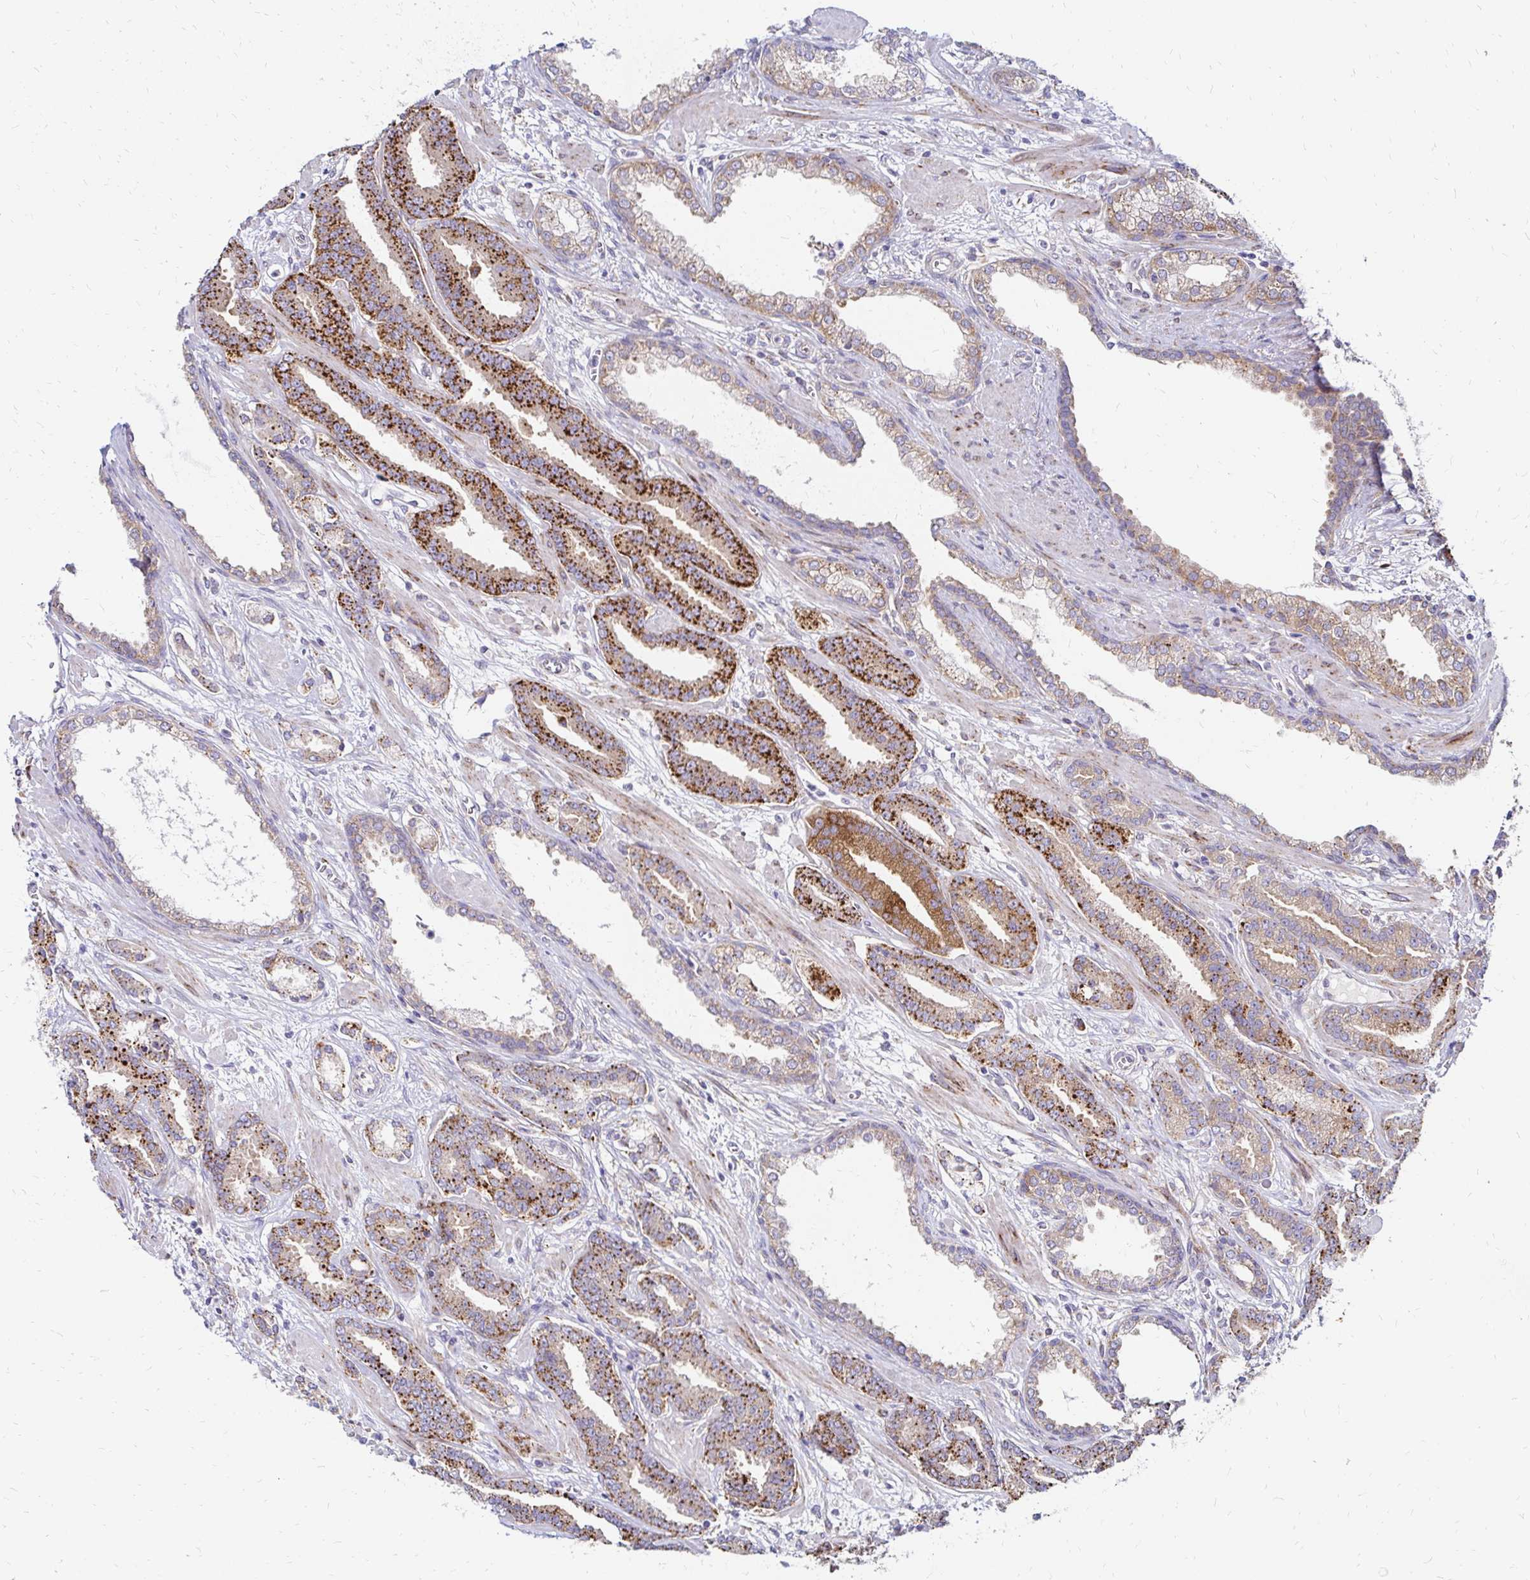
{"staining": {"intensity": "strong", "quantity": "<25%", "location": "cytoplasmic/membranous"}, "tissue": "prostate cancer", "cell_type": "Tumor cells", "image_type": "cancer", "snomed": [{"axis": "morphology", "description": "Adenocarcinoma, High grade"}, {"axis": "topography", "description": "Prostate"}], "caption": "There is medium levels of strong cytoplasmic/membranous positivity in tumor cells of prostate cancer (high-grade adenocarcinoma), as demonstrated by immunohistochemical staining (brown color).", "gene": "IDUA", "patient": {"sex": "male", "age": 60}}